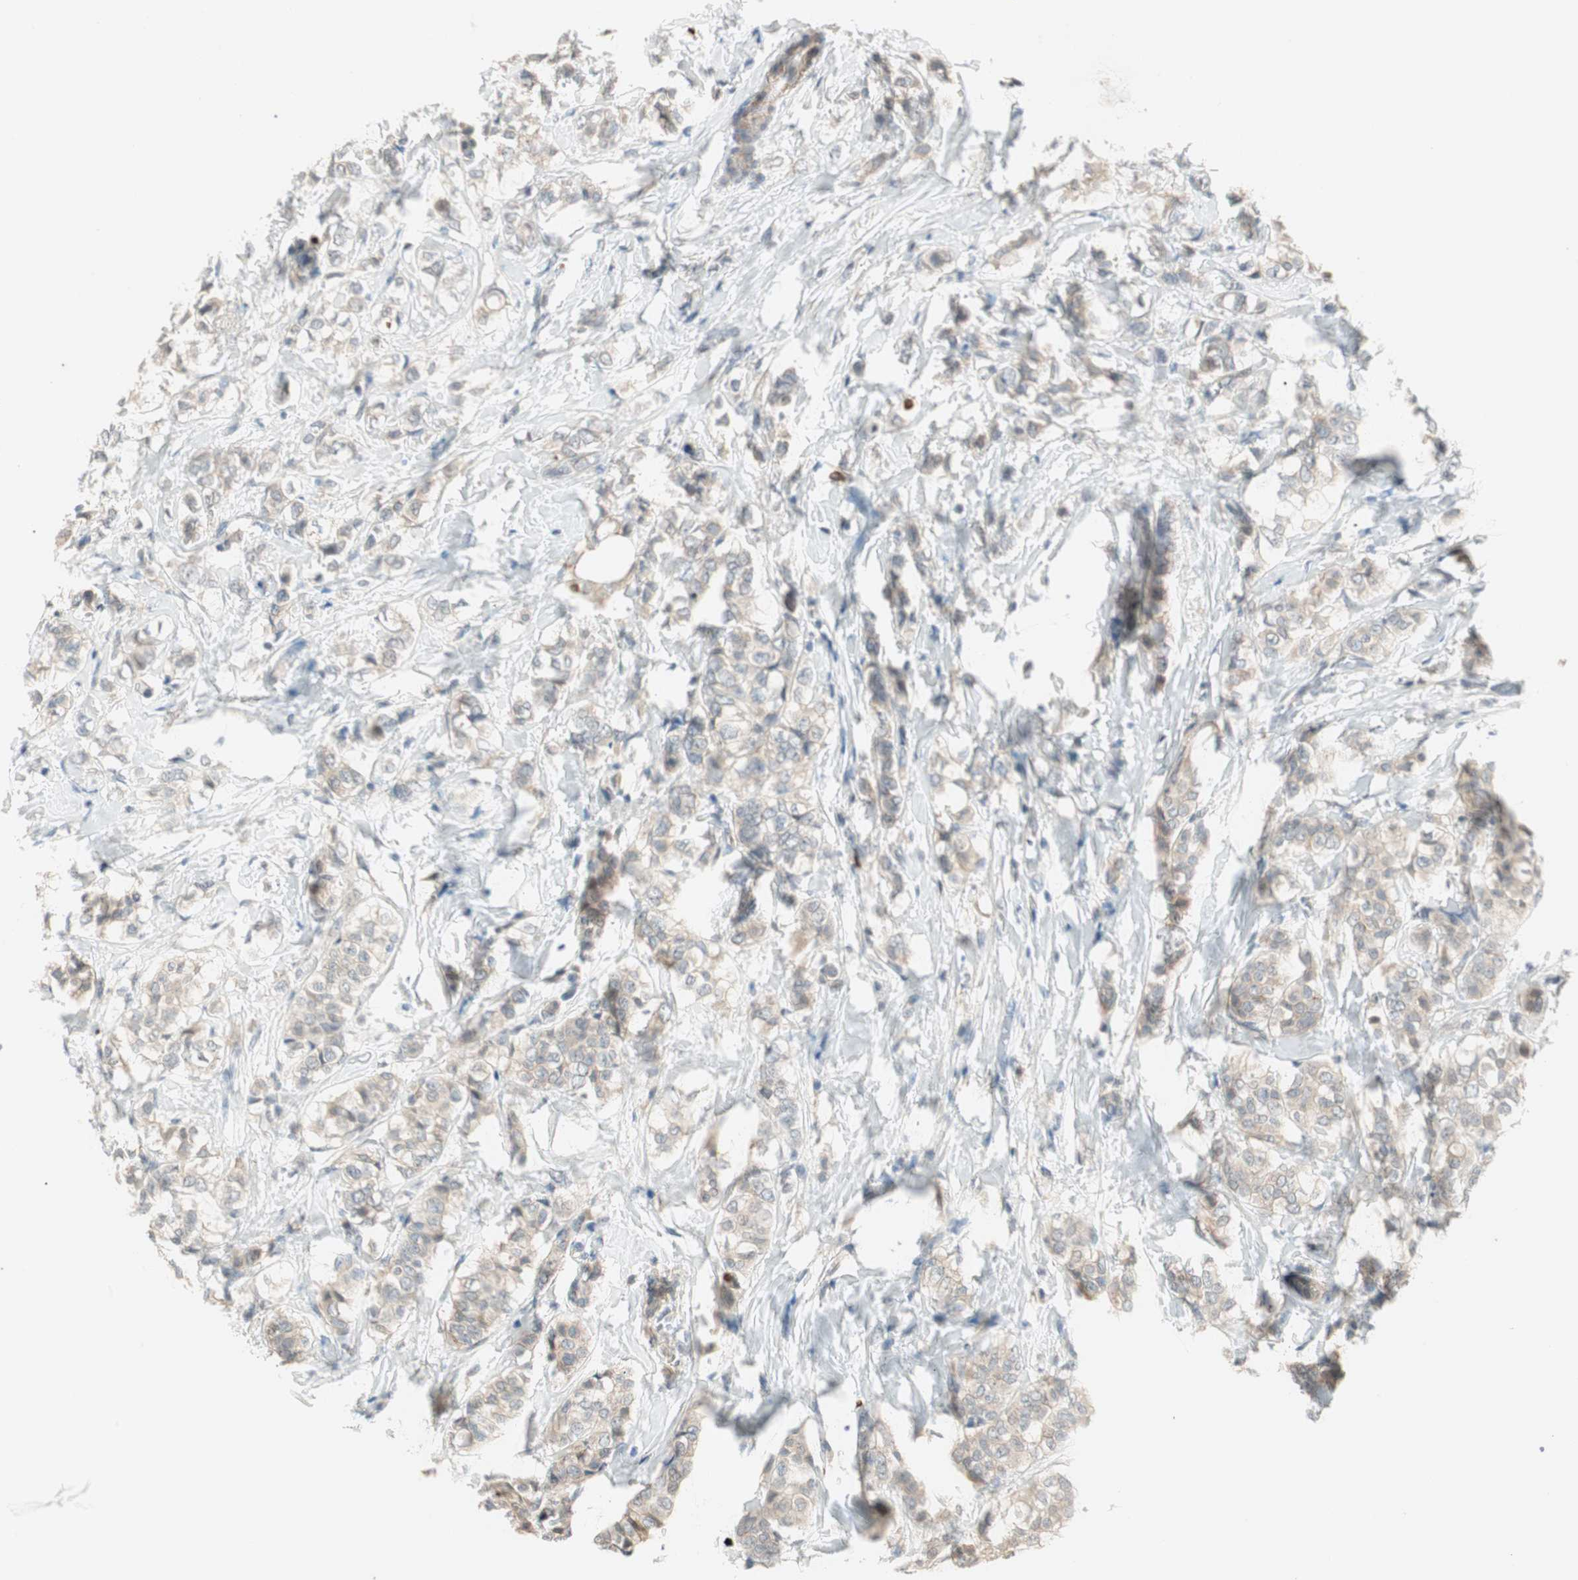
{"staining": {"intensity": "weak", "quantity": "<25%", "location": "cytoplasmic/membranous"}, "tissue": "breast cancer", "cell_type": "Tumor cells", "image_type": "cancer", "snomed": [{"axis": "morphology", "description": "Lobular carcinoma"}, {"axis": "topography", "description": "Breast"}], "caption": "Immunohistochemical staining of breast cancer demonstrates no significant staining in tumor cells.", "gene": "RNGTT", "patient": {"sex": "female", "age": 60}}